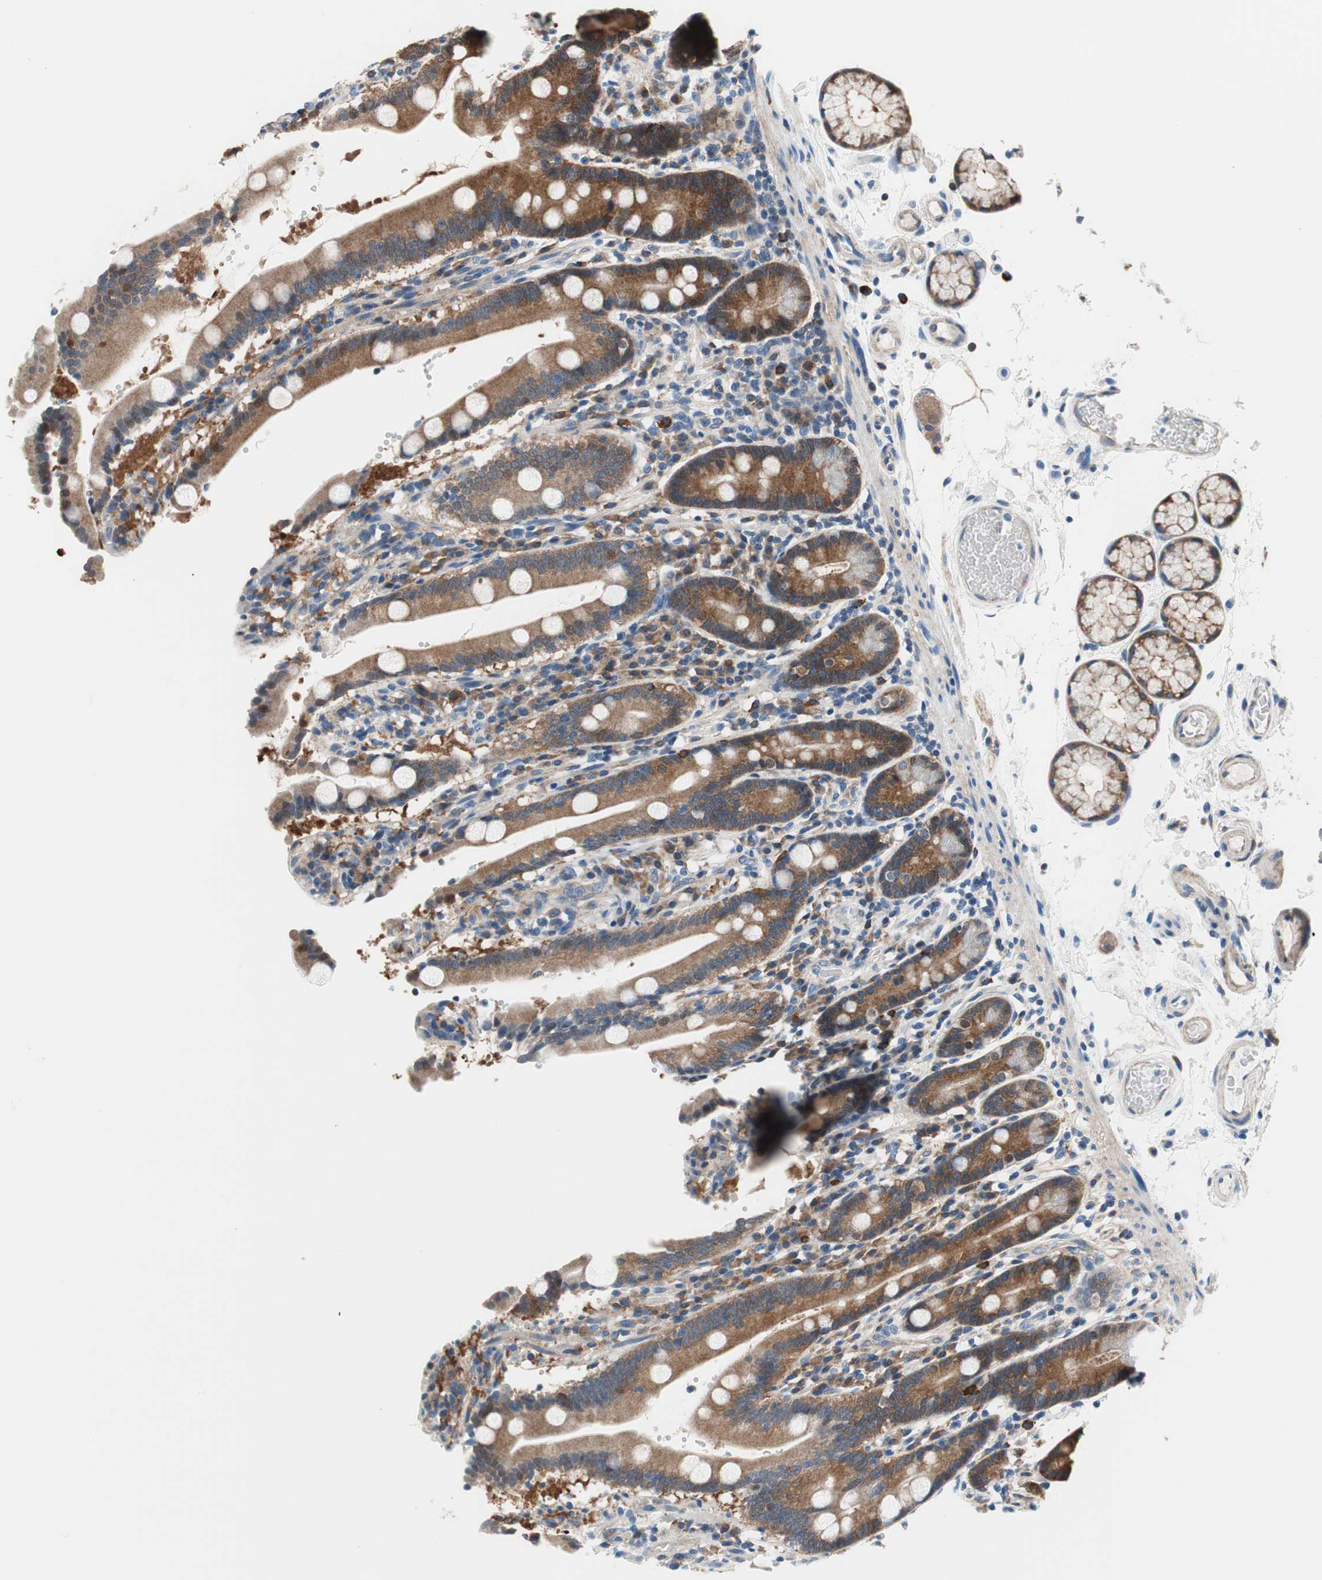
{"staining": {"intensity": "moderate", "quantity": "25%-75%", "location": "cytoplasmic/membranous"}, "tissue": "duodenum", "cell_type": "Glandular cells", "image_type": "normal", "snomed": [{"axis": "morphology", "description": "Normal tissue, NOS"}, {"axis": "topography", "description": "Small intestine, NOS"}], "caption": "Protein analysis of unremarkable duodenum shows moderate cytoplasmic/membranous positivity in approximately 25%-75% of glandular cells. (Brightfield microscopy of DAB IHC at high magnification).", "gene": "PRDX2", "patient": {"sex": "female", "age": 71}}